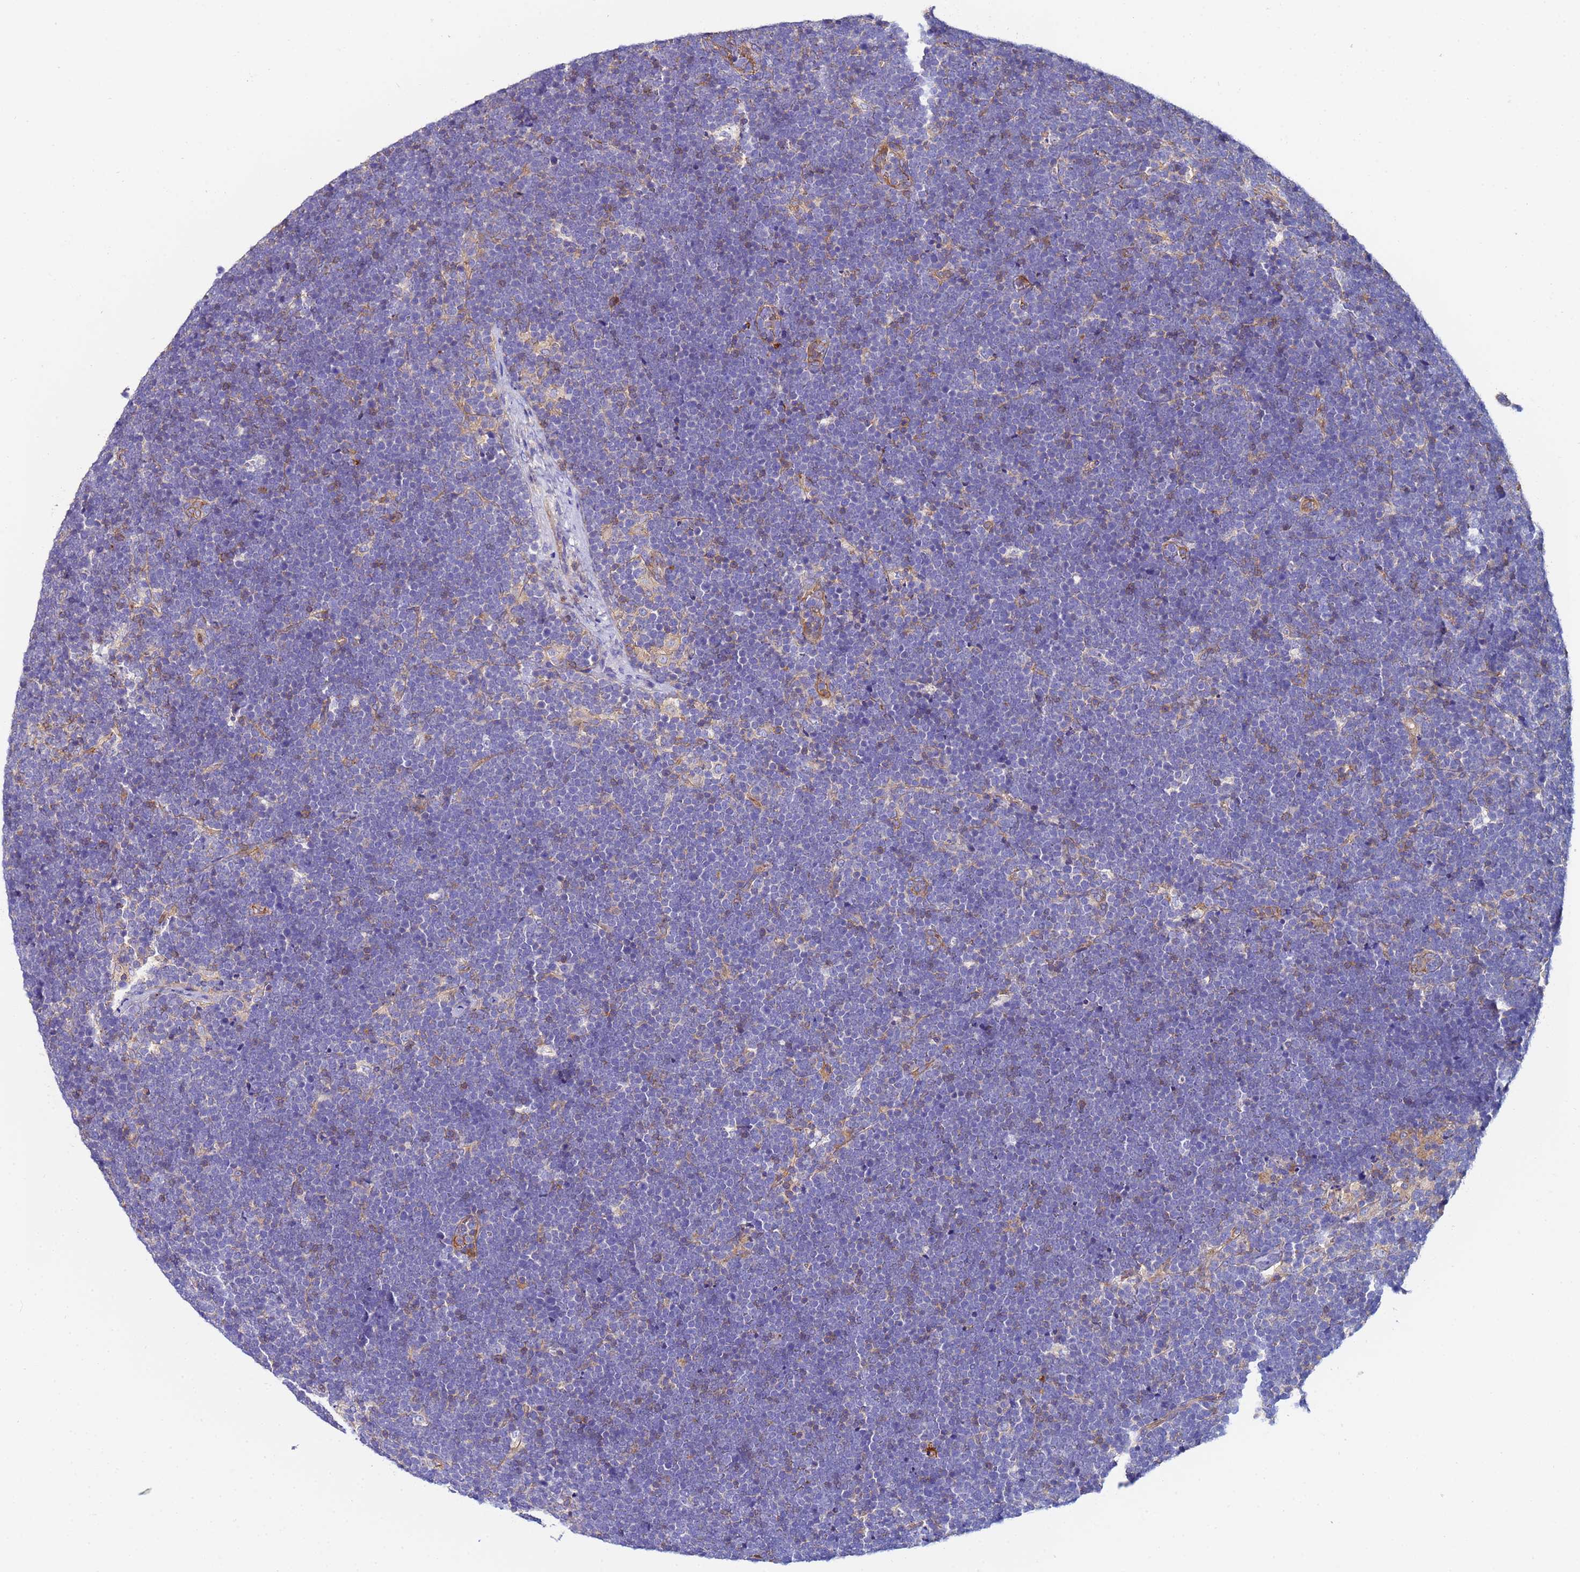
{"staining": {"intensity": "negative", "quantity": "none", "location": "none"}, "tissue": "lymphoma", "cell_type": "Tumor cells", "image_type": "cancer", "snomed": [{"axis": "morphology", "description": "Malignant lymphoma, non-Hodgkin's type, High grade"}, {"axis": "topography", "description": "Lymph node"}], "caption": "This micrograph is of malignant lymphoma, non-Hodgkin's type (high-grade) stained with immunohistochemistry to label a protein in brown with the nuclei are counter-stained blue. There is no positivity in tumor cells. (Brightfield microscopy of DAB (3,3'-diaminobenzidine) immunohistochemistry (IHC) at high magnification).", "gene": "POTEE", "patient": {"sex": "male", "age": 13}}